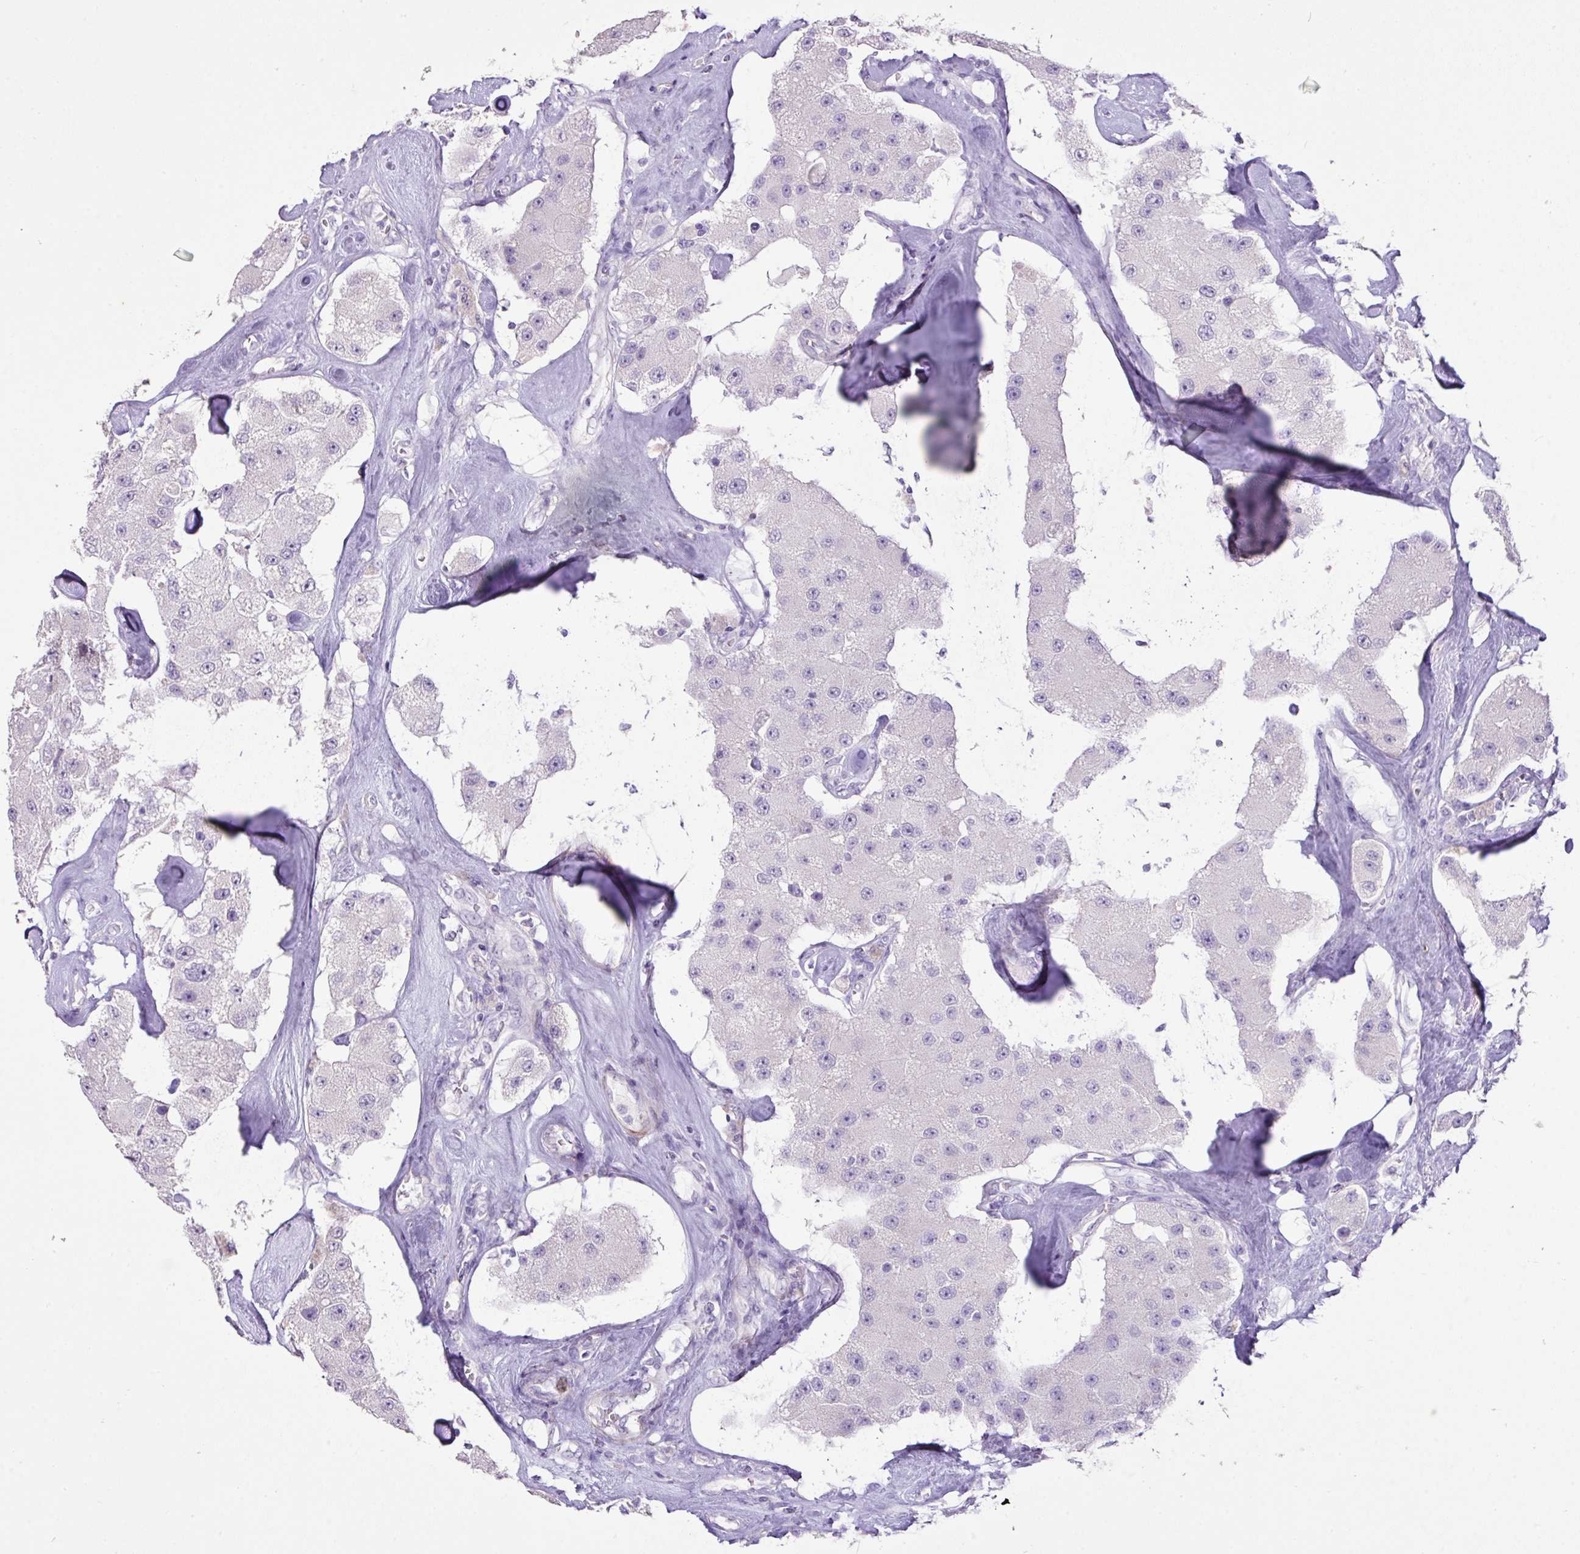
{"staining": {"intensity": "negative", "quantity": "none", "location": "none"}, "tissue": "carcinoid", "cell_type": "Tumor cells", "image_type": "cancer", "snomed": [{"axis": "morphology", "description": "Carcinoid, malignant, NOS"}, {"axis": "topography", "description": "Pancreas"}], "caption": "Histopathology image shows no significant protein expression in tumor cells of carcinoid. The staining was performed using DAB (3,3'-diaminobenzidine) to visualize the protein expression in brown, while the nuclei were stained in blue with hematoxylin (Magnification: 20x).", "gene": "DIP2A", "patient": {"sex": "male", "age": 41}}